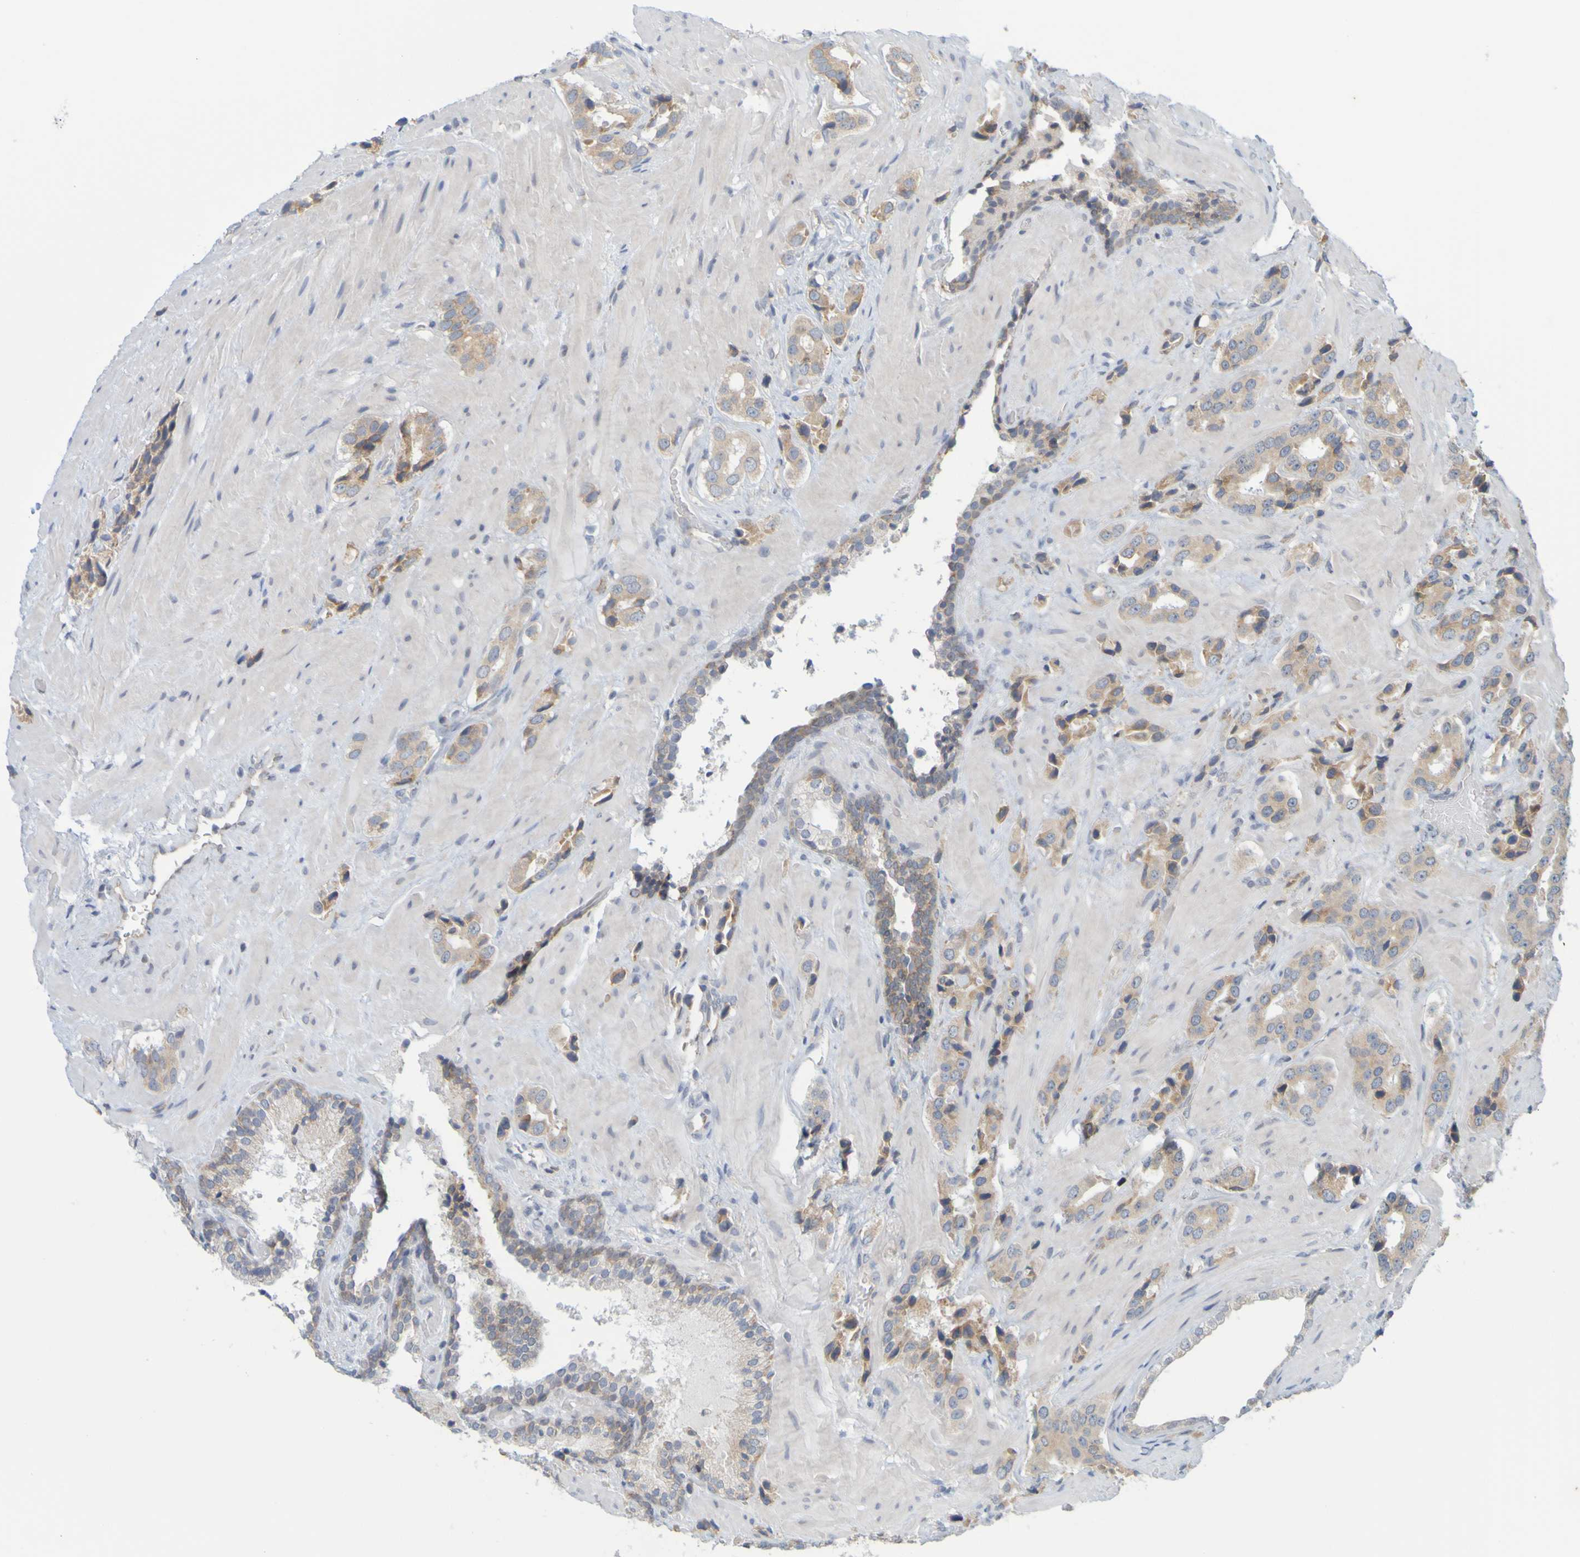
{"staining": {"intensity": "moderate", "quantity": "25%-75%", "location": "cytoplasmic/membranous"}, "tissue": "prostate cancer", "cell_type": "Tumor cells", "image_type": "cancer", "snomed": [{"axis": "morphology", "description": "Adenocarcinoma, High grade"}, {"axis": "topography", "description": "Prostate"}], "caption": "IHC micrograph of human prostate high-grade adenocarcinoma stained for a protein (brown), which displays medium levels of moderate cytoplasmic/membranous positivity in about 25%-75% of tumor cells.", "gene": "MOGS", "patient": {"sex": "male", "age": 64}}